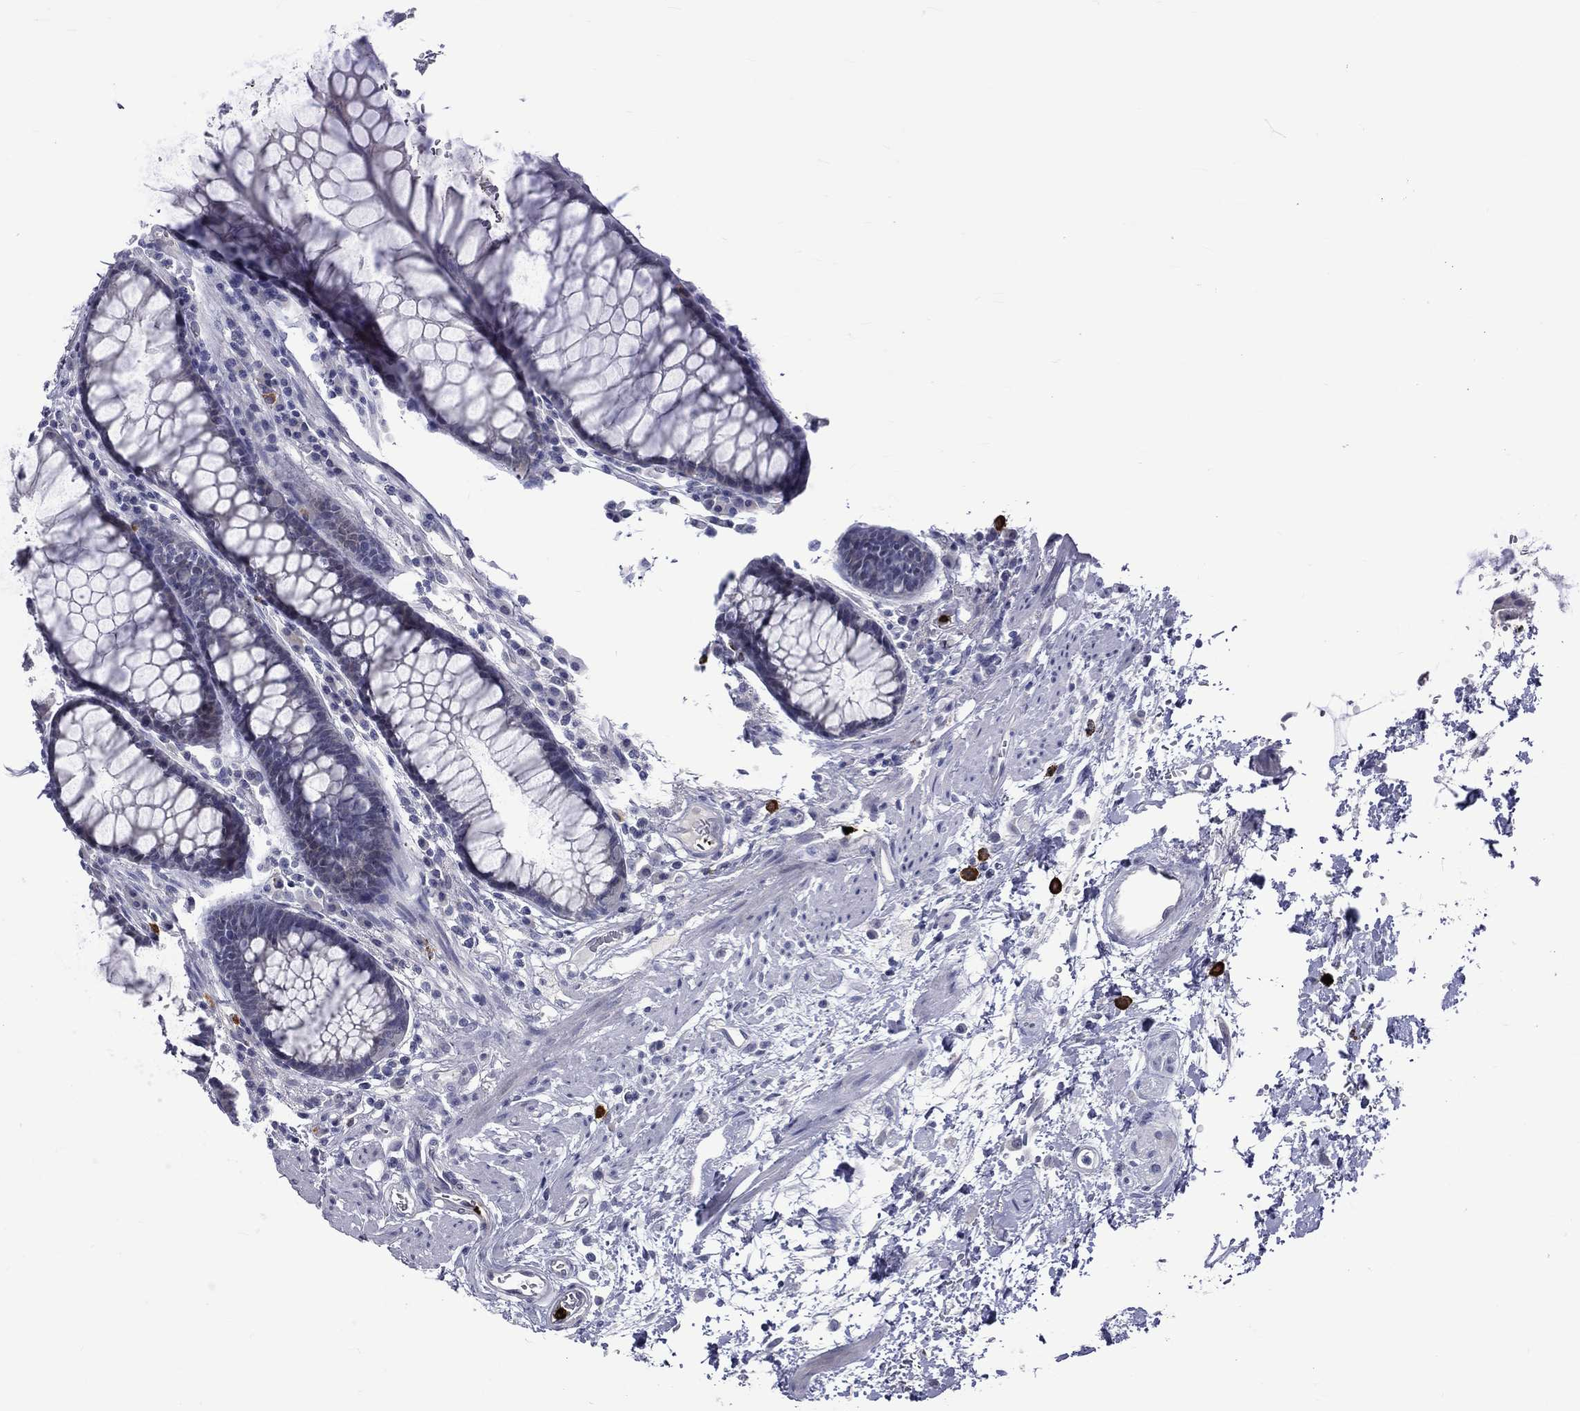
{"staining": {"intensity": "negative", "quantity": "none", "location": "none"}, "tissue": "rectum", "cell_type": "Glandular cells", "image_type": "normal", "snomed": [{"axis": "morphology", "description": "Normal tissue, NOS"}, {"axis": "topography", "description": "Rectum"}], "caption": "Immunohistochemistry (IHC) of unremarkable human rectum demonstrates no expression in glandular cells.", "gene": "ELANE", "patient": {"sex": "female", "age": 68}}